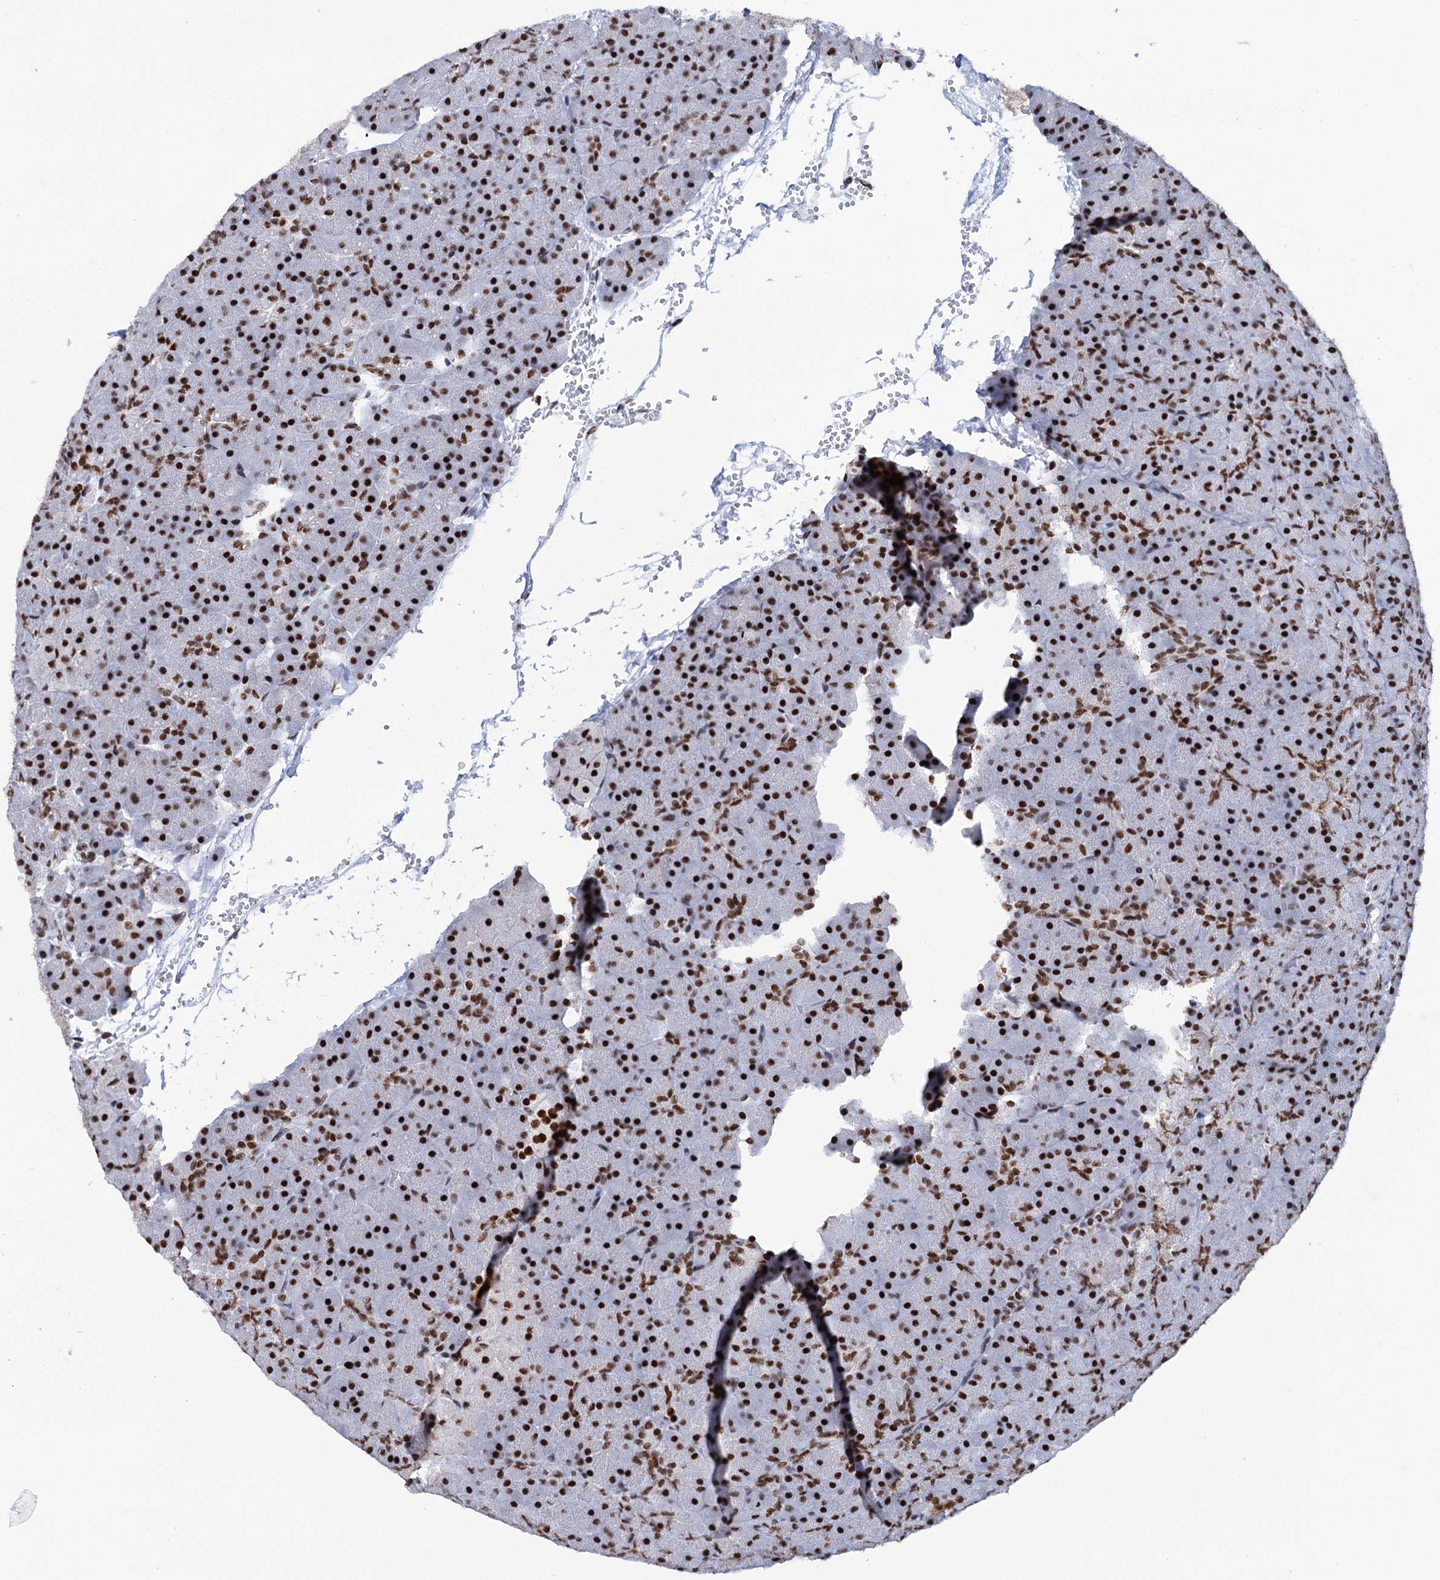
{"staining": {"intensity": "strong", "quantity": ">75%", "location": "nuclear"}, "tissue": "pancreas", "cell_type": "Exocrine glandular cells", "image_type": "normal", "snomed": [{"axis": "morphology", "description": "Normal tissue, NOS"}, {"axis": "topography", "description": "Pancreas"}], "caption": "The photomicrograph reveals staining of unremarkable pancreas, revealing strong nuclear protein positivity (brown color) within exocrine glandular cells. Immunohistochemistry stains the protein in brown and the nuclei are stained blue.", "gene": "MATR3", "patient": {"sex": "male", "age": 36}}